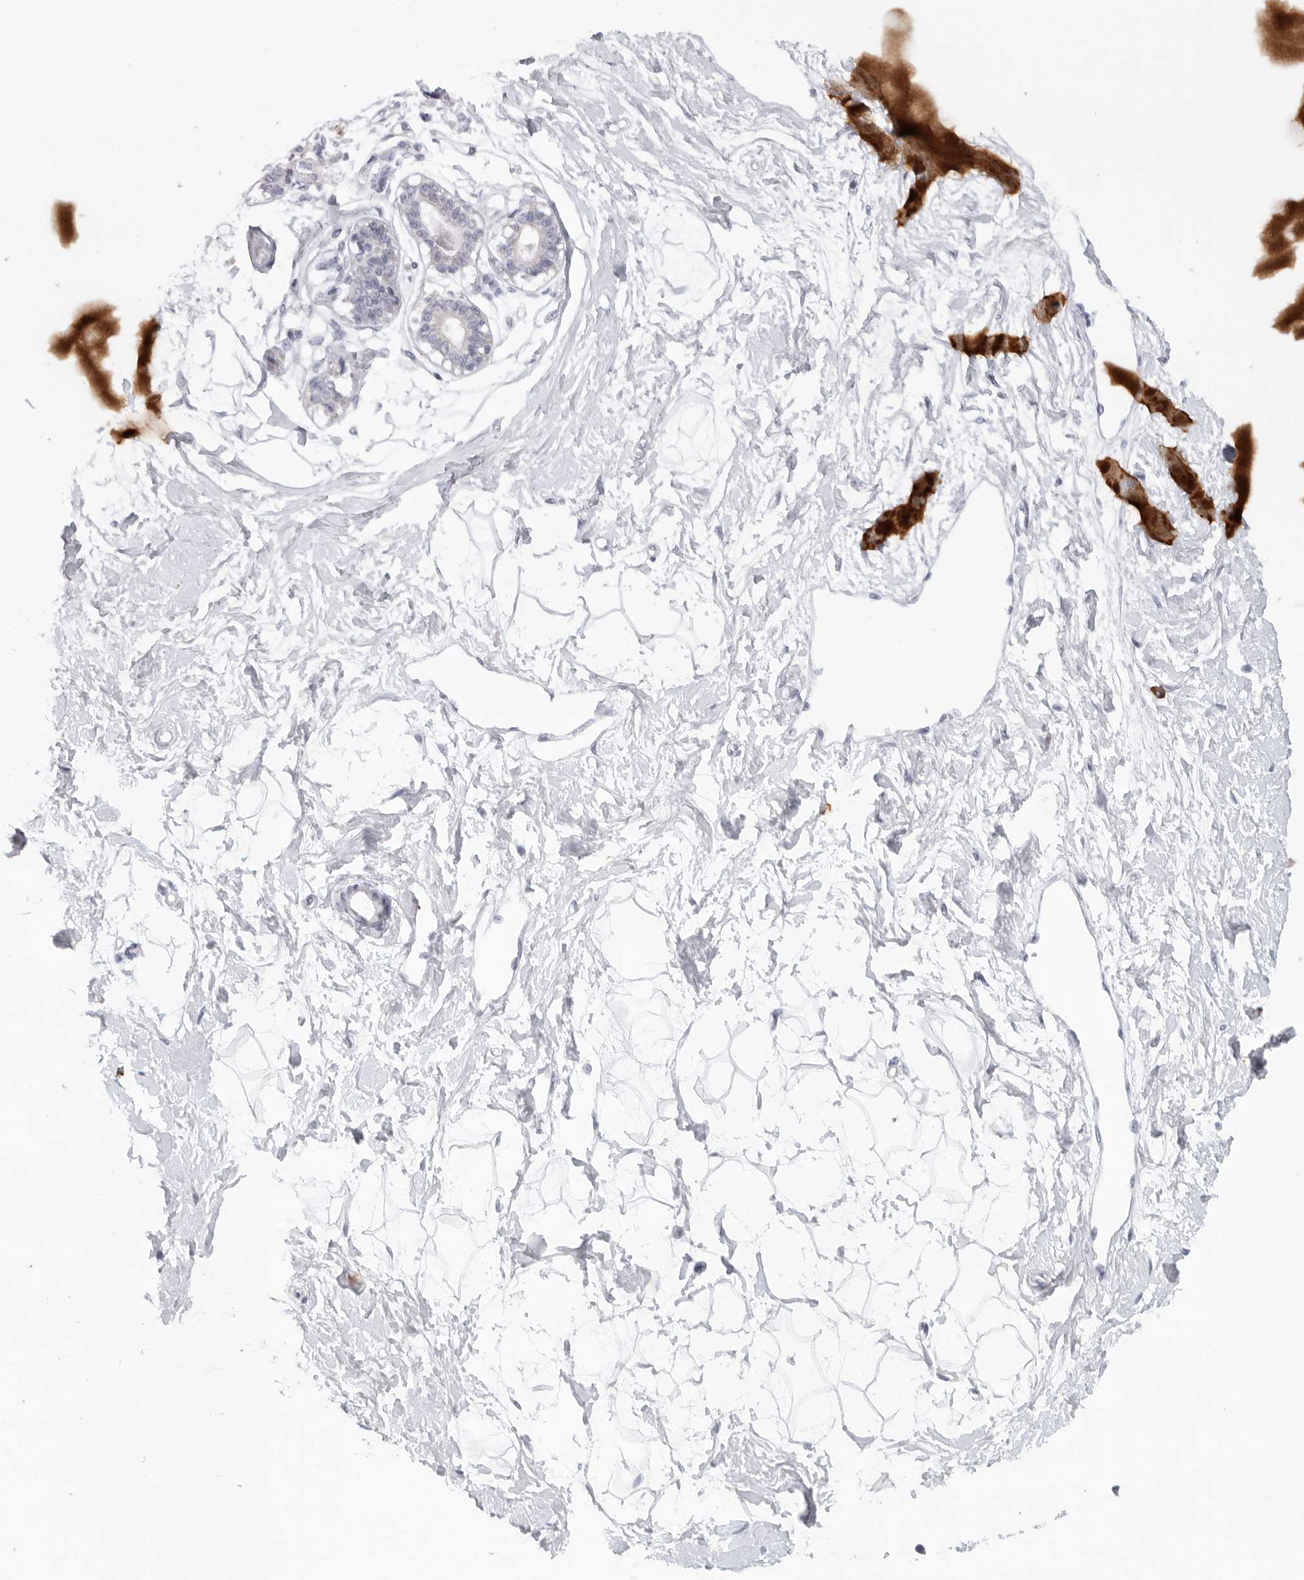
{"staining": {"intensity": "negative", "quantity": "none", "location": "none"}, "tissue": "breast", "cell_type": "Adipocytes", "image_type": "normal", "snomed": [{"axis": "morphology", "description": "Normal tissue, NOS"}, {"axis": "topography", "description": "Breast"}], "caption": "The histopathology image shows no staining of adipocytes in normal breast.", "gene": "TMEM69", "patient": {"sex": "female", "age": 45}}